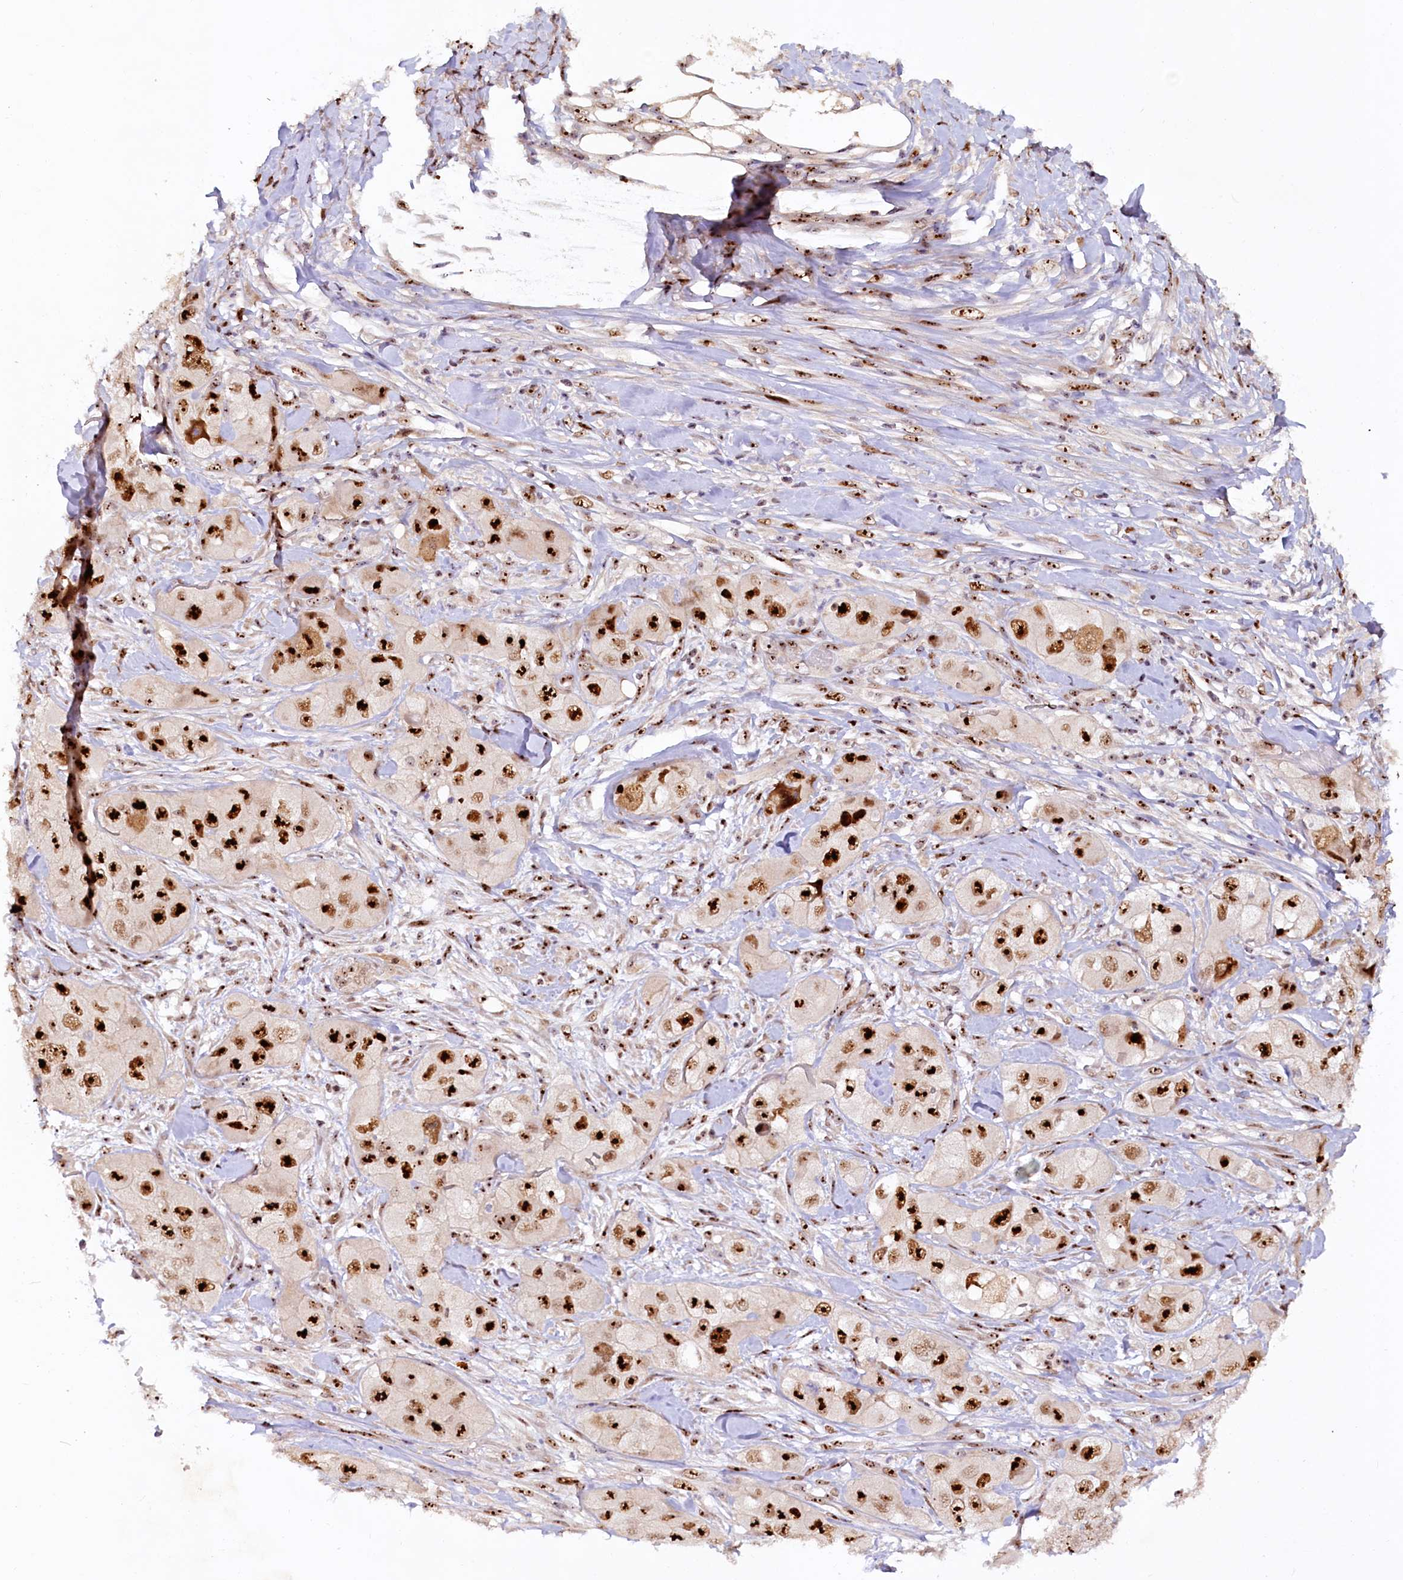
{"staining": {"intensity": "strong", "quantity": ">75%", "location": "nuclear"}, "tissue": "skin cancer", "cell_type": "Tumor cells", "image_type": "cancer", "snomed": [{"axis": "morphology", "description": "Squamous cell carcinoma, NOS"}, {"axis": "topography", "description": "Skin"}, {"axis": "topography", "description": "Subcutis"}], "caption": "Protein expression analysis of human skin squamous cell carcinoma reveals strong nuclear staining in about >75% of tumor cells.", "gene": "TCOF1", "patient": {"sex": "male", "age": 73}}